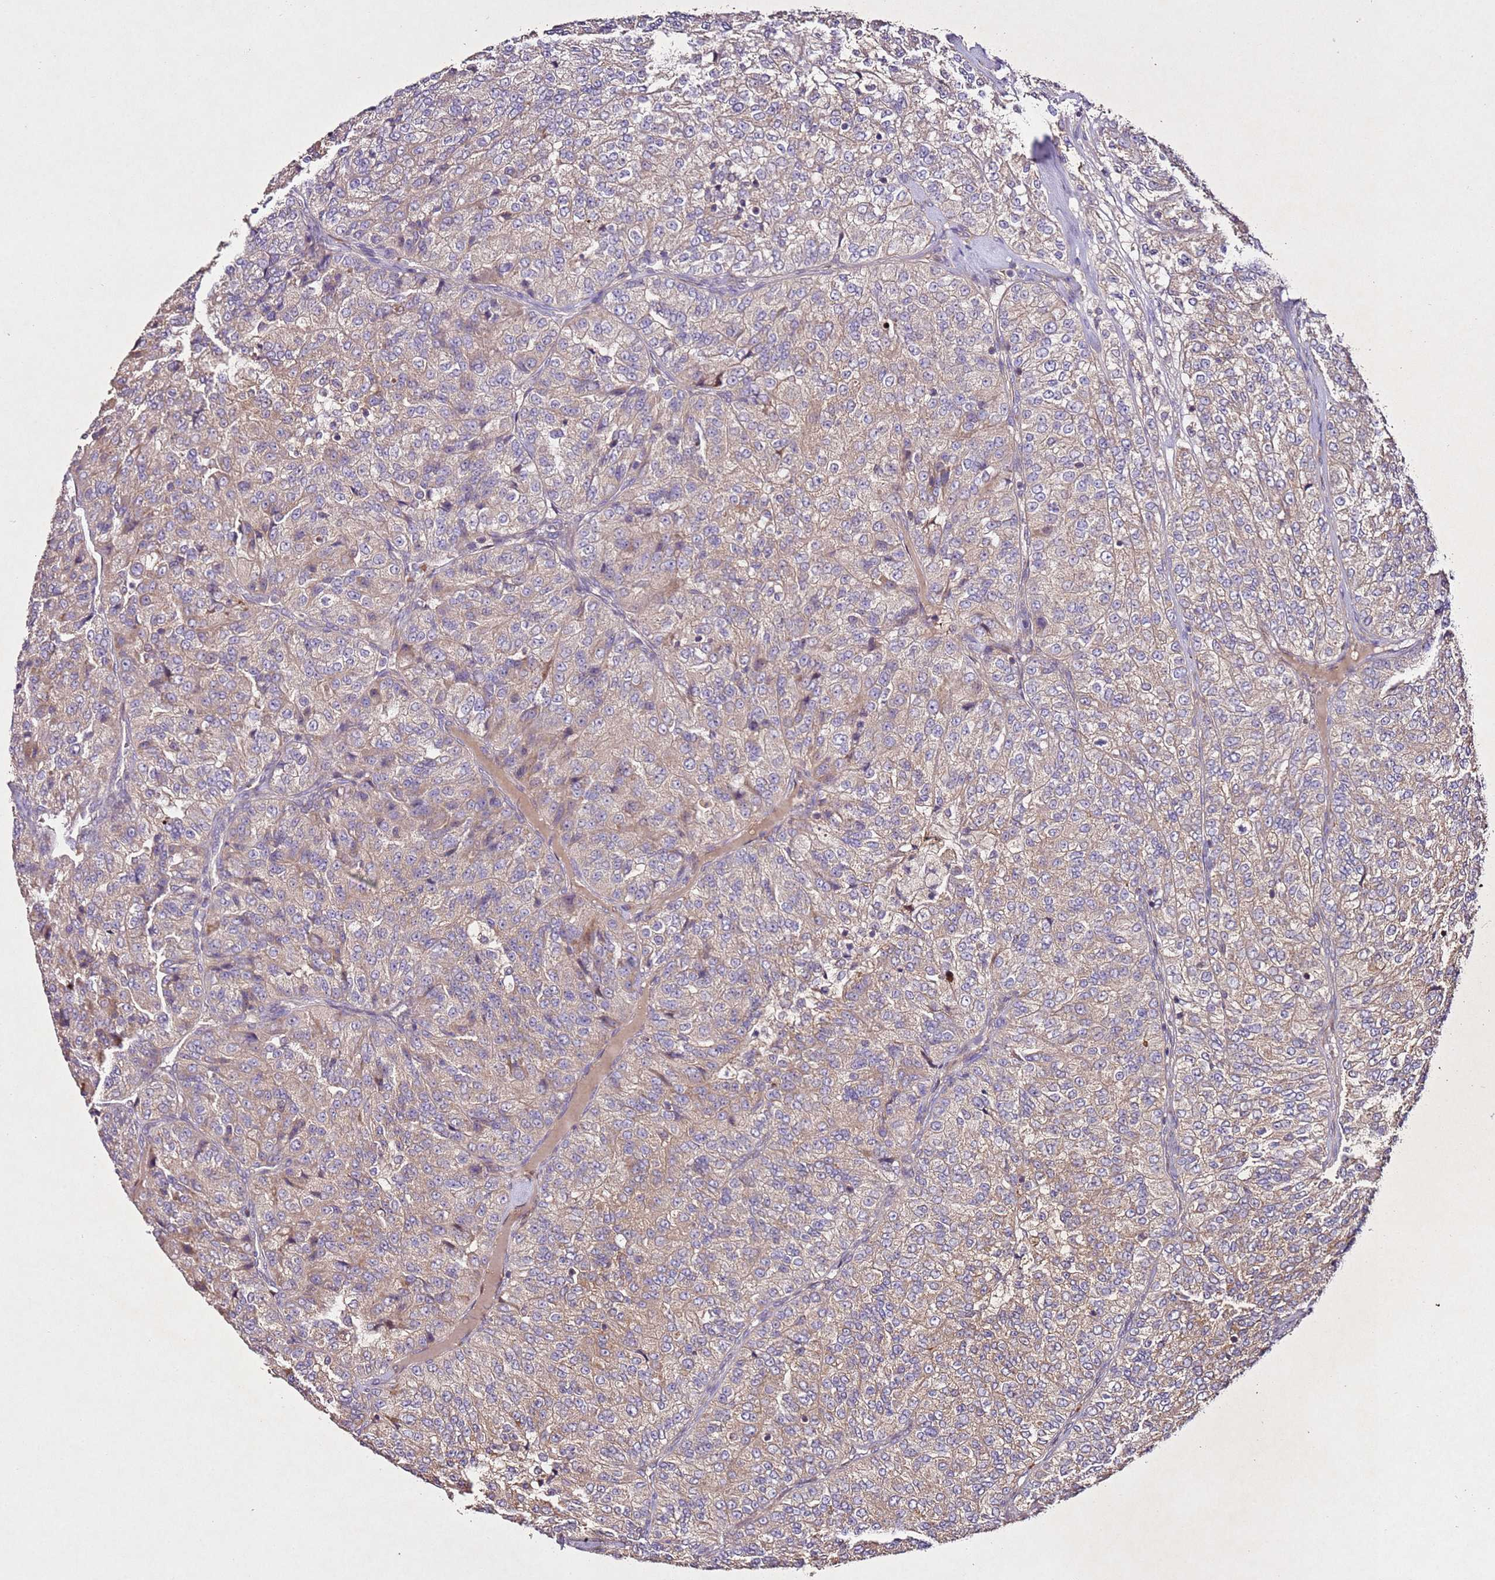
{"staining": {"intensity": "weak", "quantity": "<25%", "location": "cytoplasmic/membranous"}, "tissue": "renal cancer", "cell_type": "Tumor cells", "image_type": "cancer", "snomed": [{"axis": "morphology", "description": "Adenocarcinoma, NOS"}, {"axis": "topography", "description": "Kidney"}], "caption": "Human renal cancer stained for a protein using immunohistochemistry displays no expression in tumor cells.", "gene": "PTMA", "patient": {"sex": "female", "age": 63}}